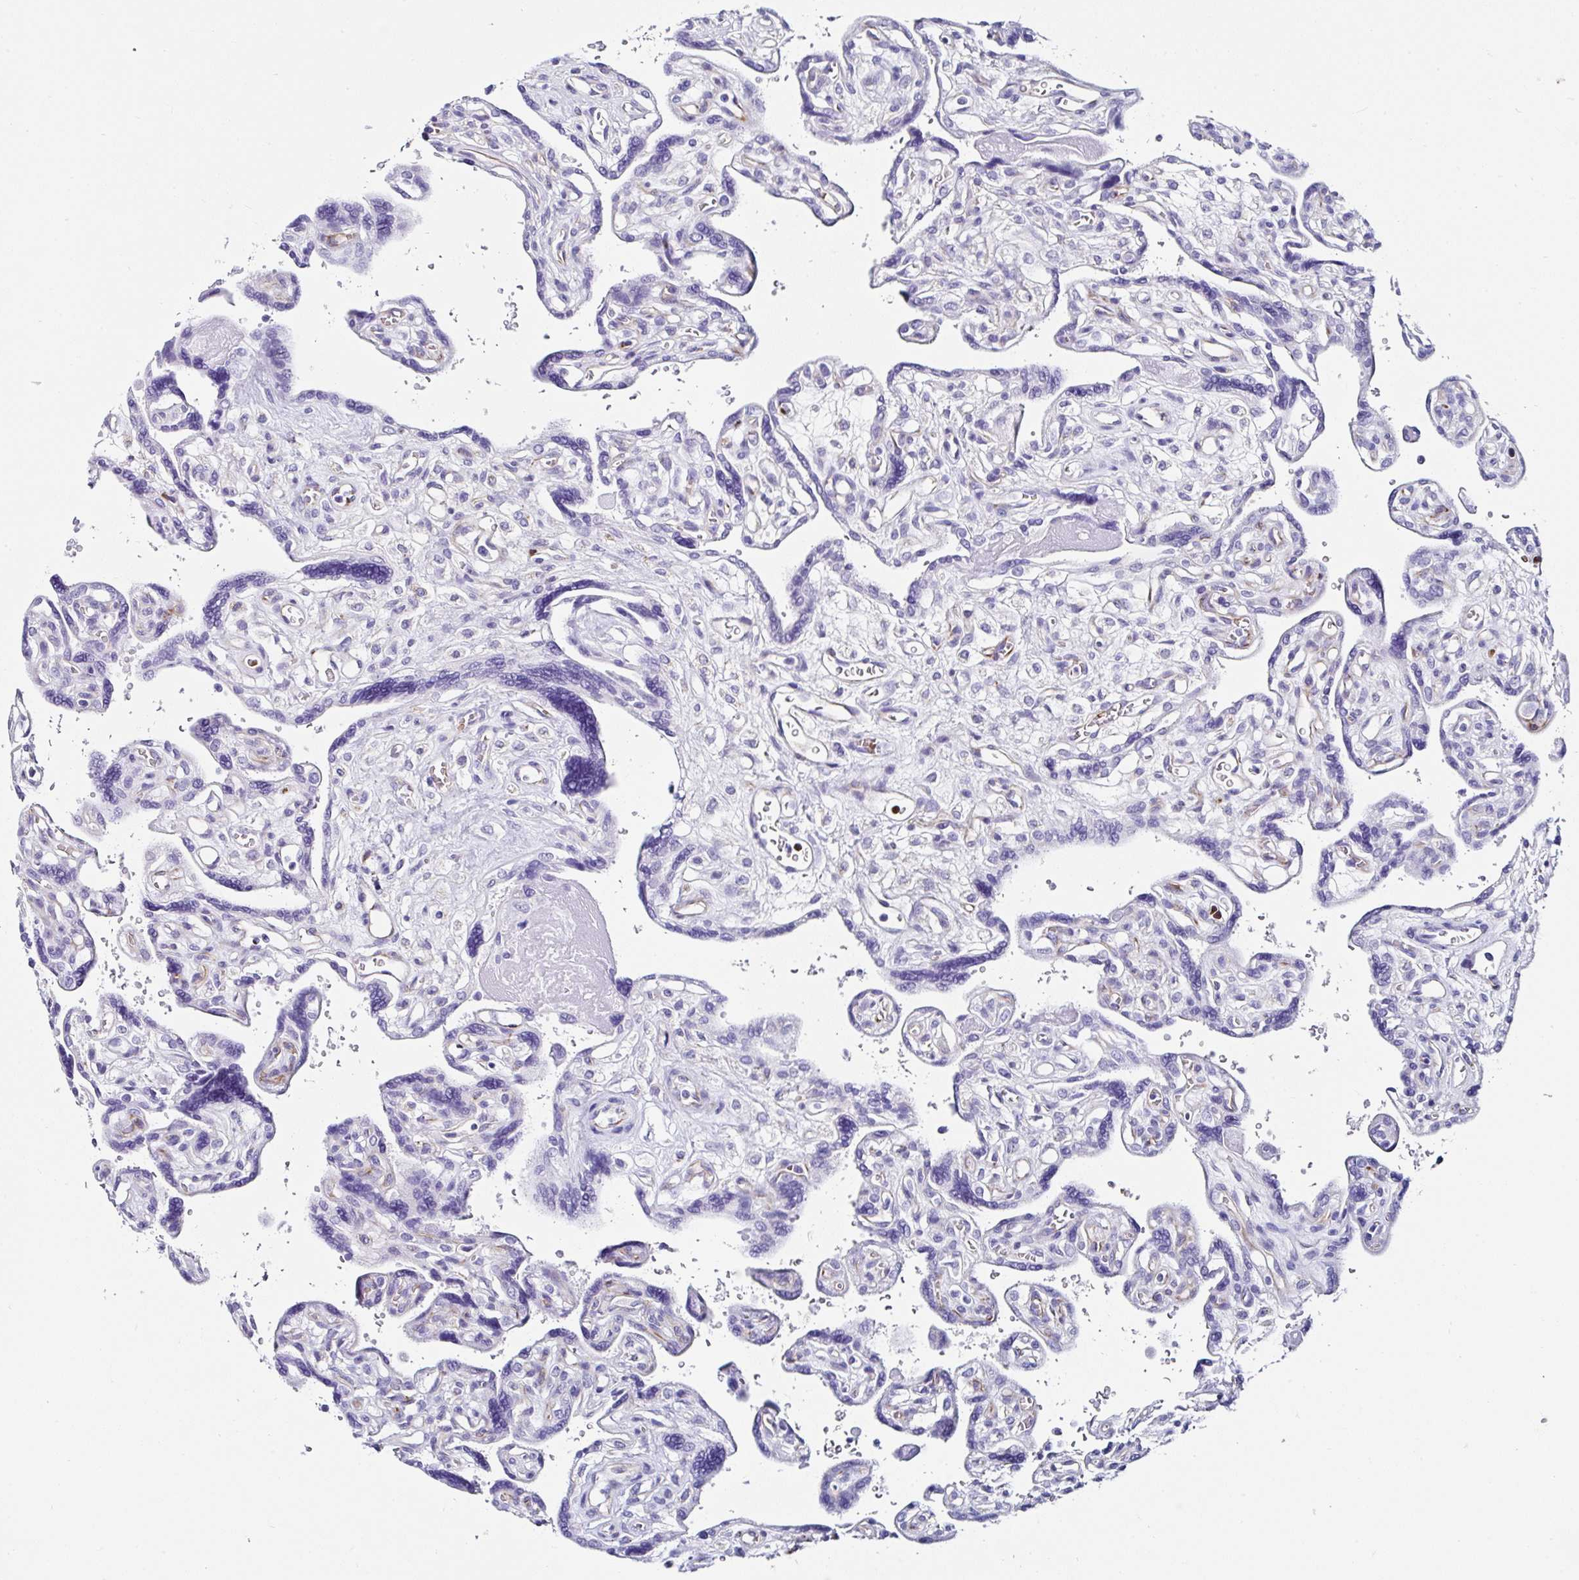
{"staining": {"intensity": "negative", "quantity": "none", "location": "none"}, "tissue": "placenta", "cell_type": "Trophoblastic cells", "image_type": "normal", "snomed": [{"axis": "morphology", "description": "Normal tissue, NOS"}, {"axis": "topography", "description": "Placenta"}], "caption": "Immunohistochemical staining of unremarkable human placenta reveals no significant expression in trophoblastic cells.", "gene": "TMPRSS11E", "patient": {"sex": "female", "age": 39}}